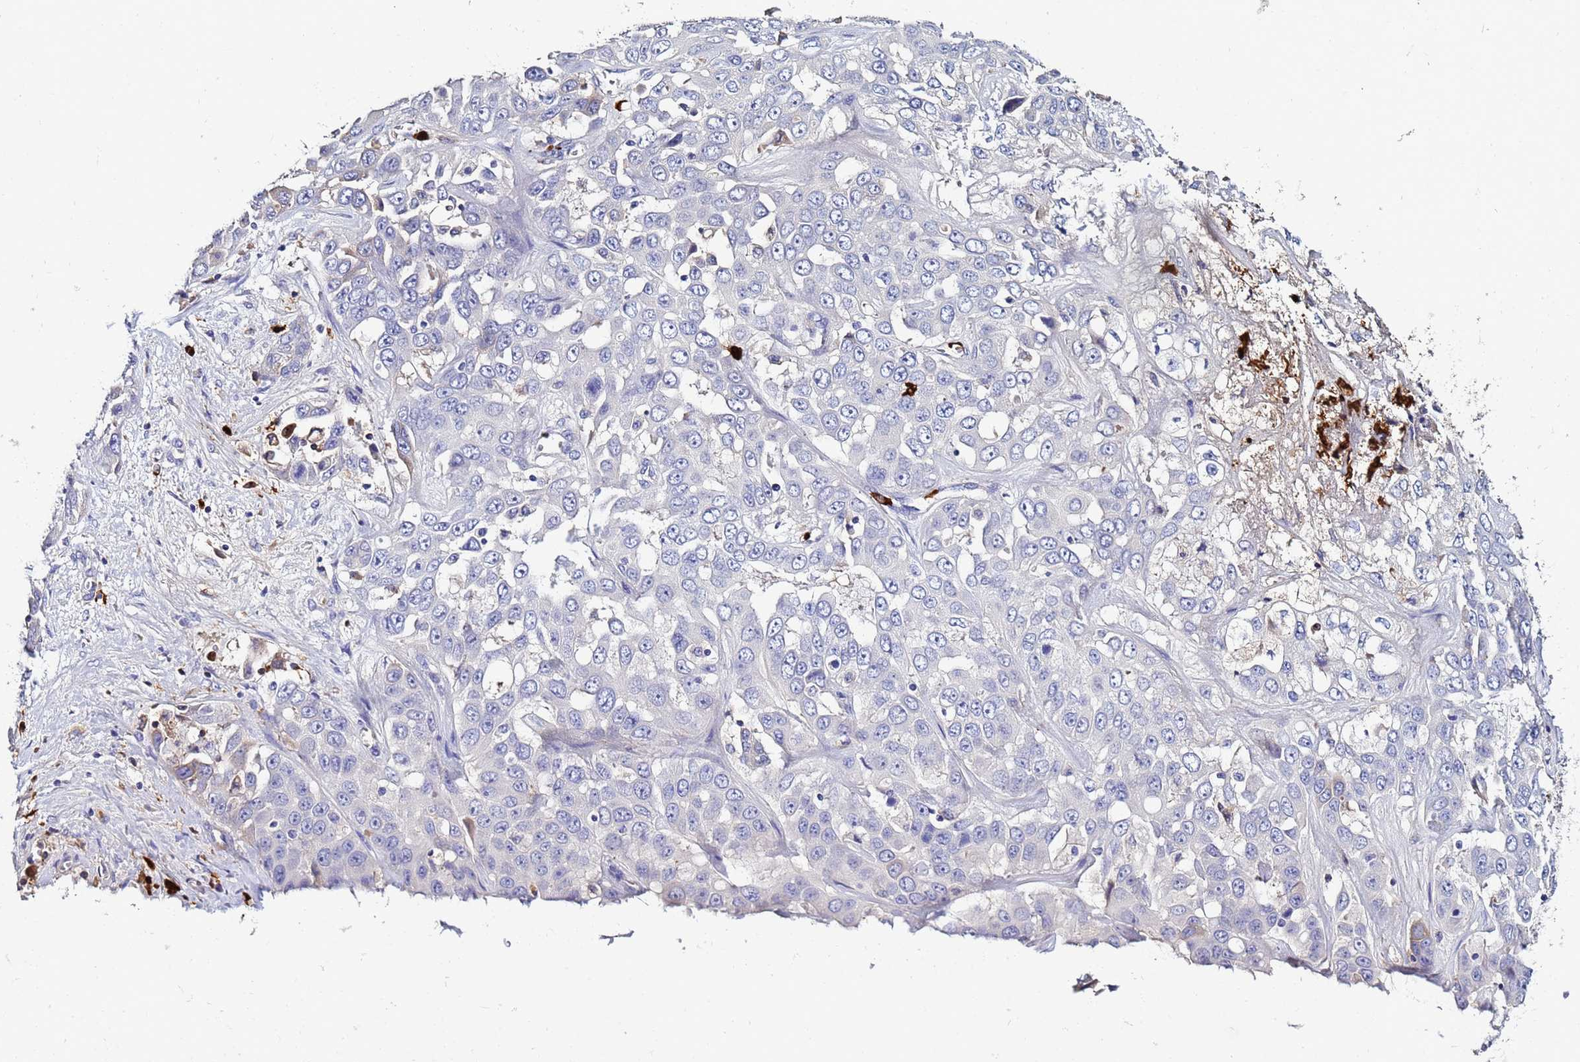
{"staining": {"intensity": "negative", "quantity": "none", "location": "none"}, "tissue": "liver cancer", "cell_type": "Tumor cells", "image_type": "cancer", "snomed": [{"axis": "morphology", "description": "Cholangiocarcinoma"}, {"axis": "topography", "description": "Liver"}], "caption": "Histopathology image shows no significant protein staining in tumor cells of cholangiocarcinoma (liver).", "gene": "TUBAL3", "patient": {"sex": "female", "age": 52}}